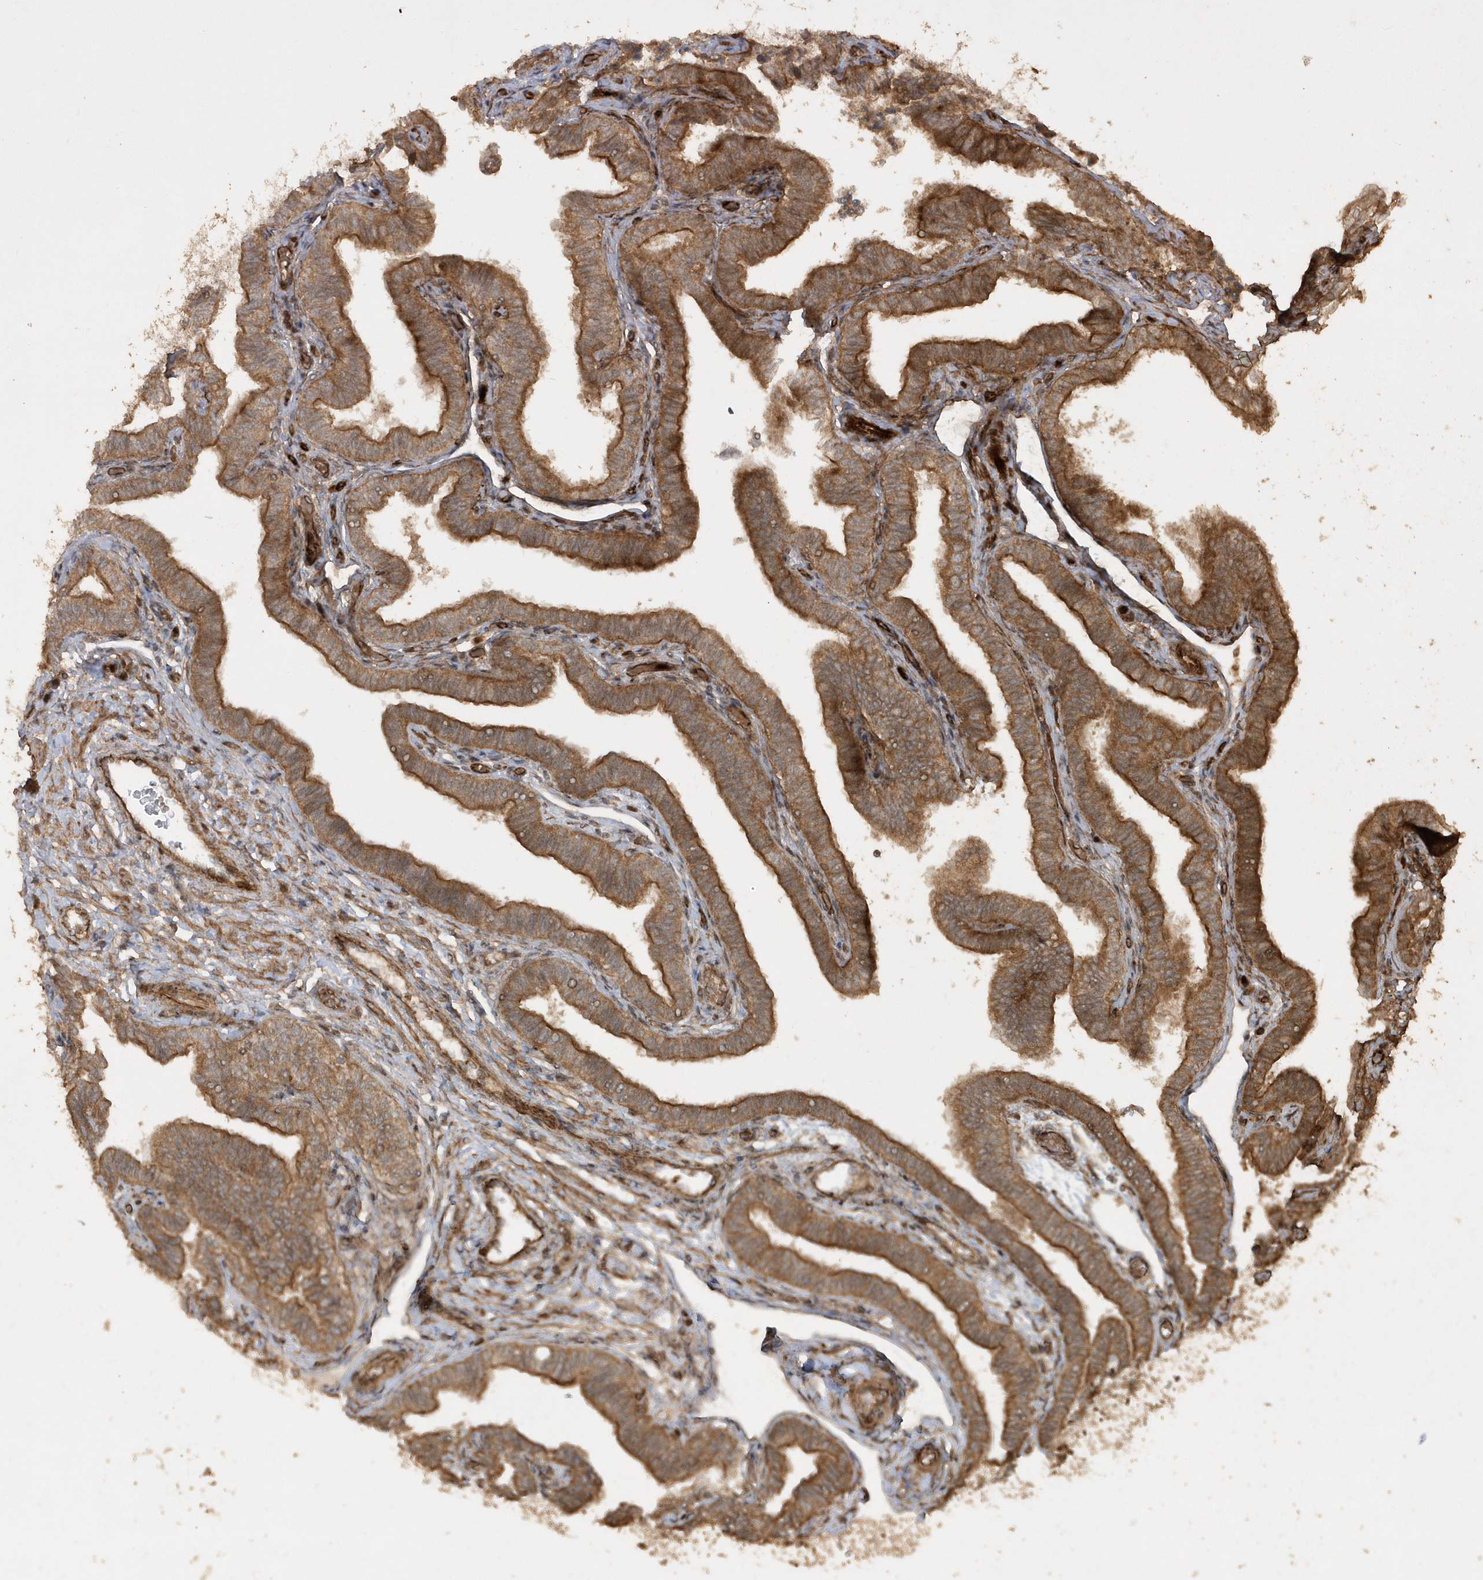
{"staining": {"intensity": "strong", "quantity": ">75%", "location": "cytoplasmic/membranous"}, "tissue": "fallopian tube", "cell_type": "Glandular cells", "image_type": "normal", "snomed": [{"axis": "morphology", "description": "Normal tissue, NOS"}, {"axis": "topography", "description": "Fallopian tube"}], "caption": "IHC photomicrograph of benign human fallopian tube stained for a protein (brown), which demonstrates high levels of strong cytoplasmic/membranous staining in about >75% of glandular cells.", "gene": "AVPI1", "patient": {"sex": "female", "age": 39}}